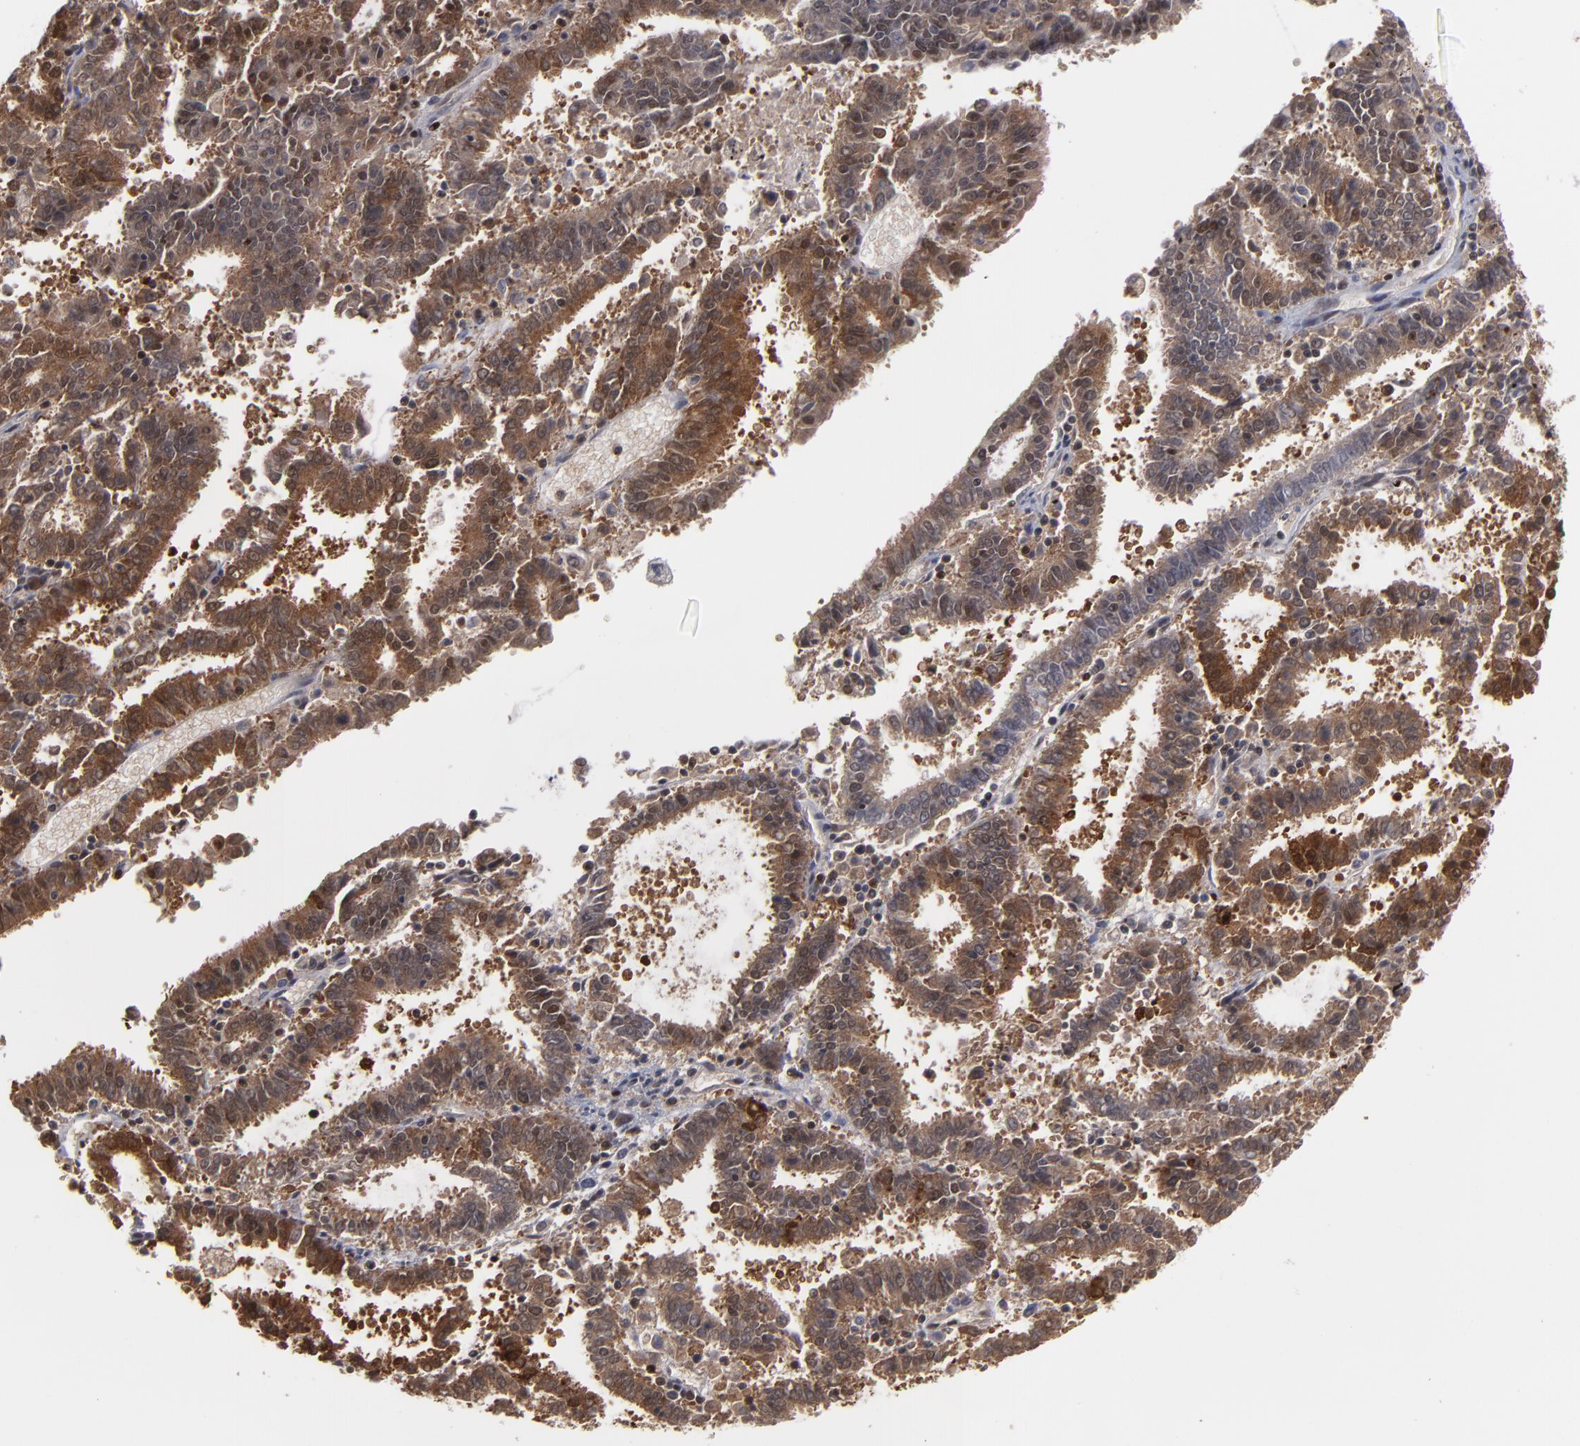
{"staining": {"intensity": "moderate", "quantity": ">75%", "location": "cytoplasmic/membranous,nuclear"}, "tissue": "endometrial cancer", "cell_type": "Tumor cells", "image_type": "cancer", "snomed": [{"axis": "morphology", "description": "Adenocarcinoma, NOS"}, {"axis": "topography", "description": "Uterus"}], "caption": "Protein analysis of adenocarcinoma (endometrial) tissue displays moderate cytoplasmic/membranous and nuclear expression in approximately >75% of tumor cells.", "gene": "GSR", "patient": {"sex": "female", "age": 83}}